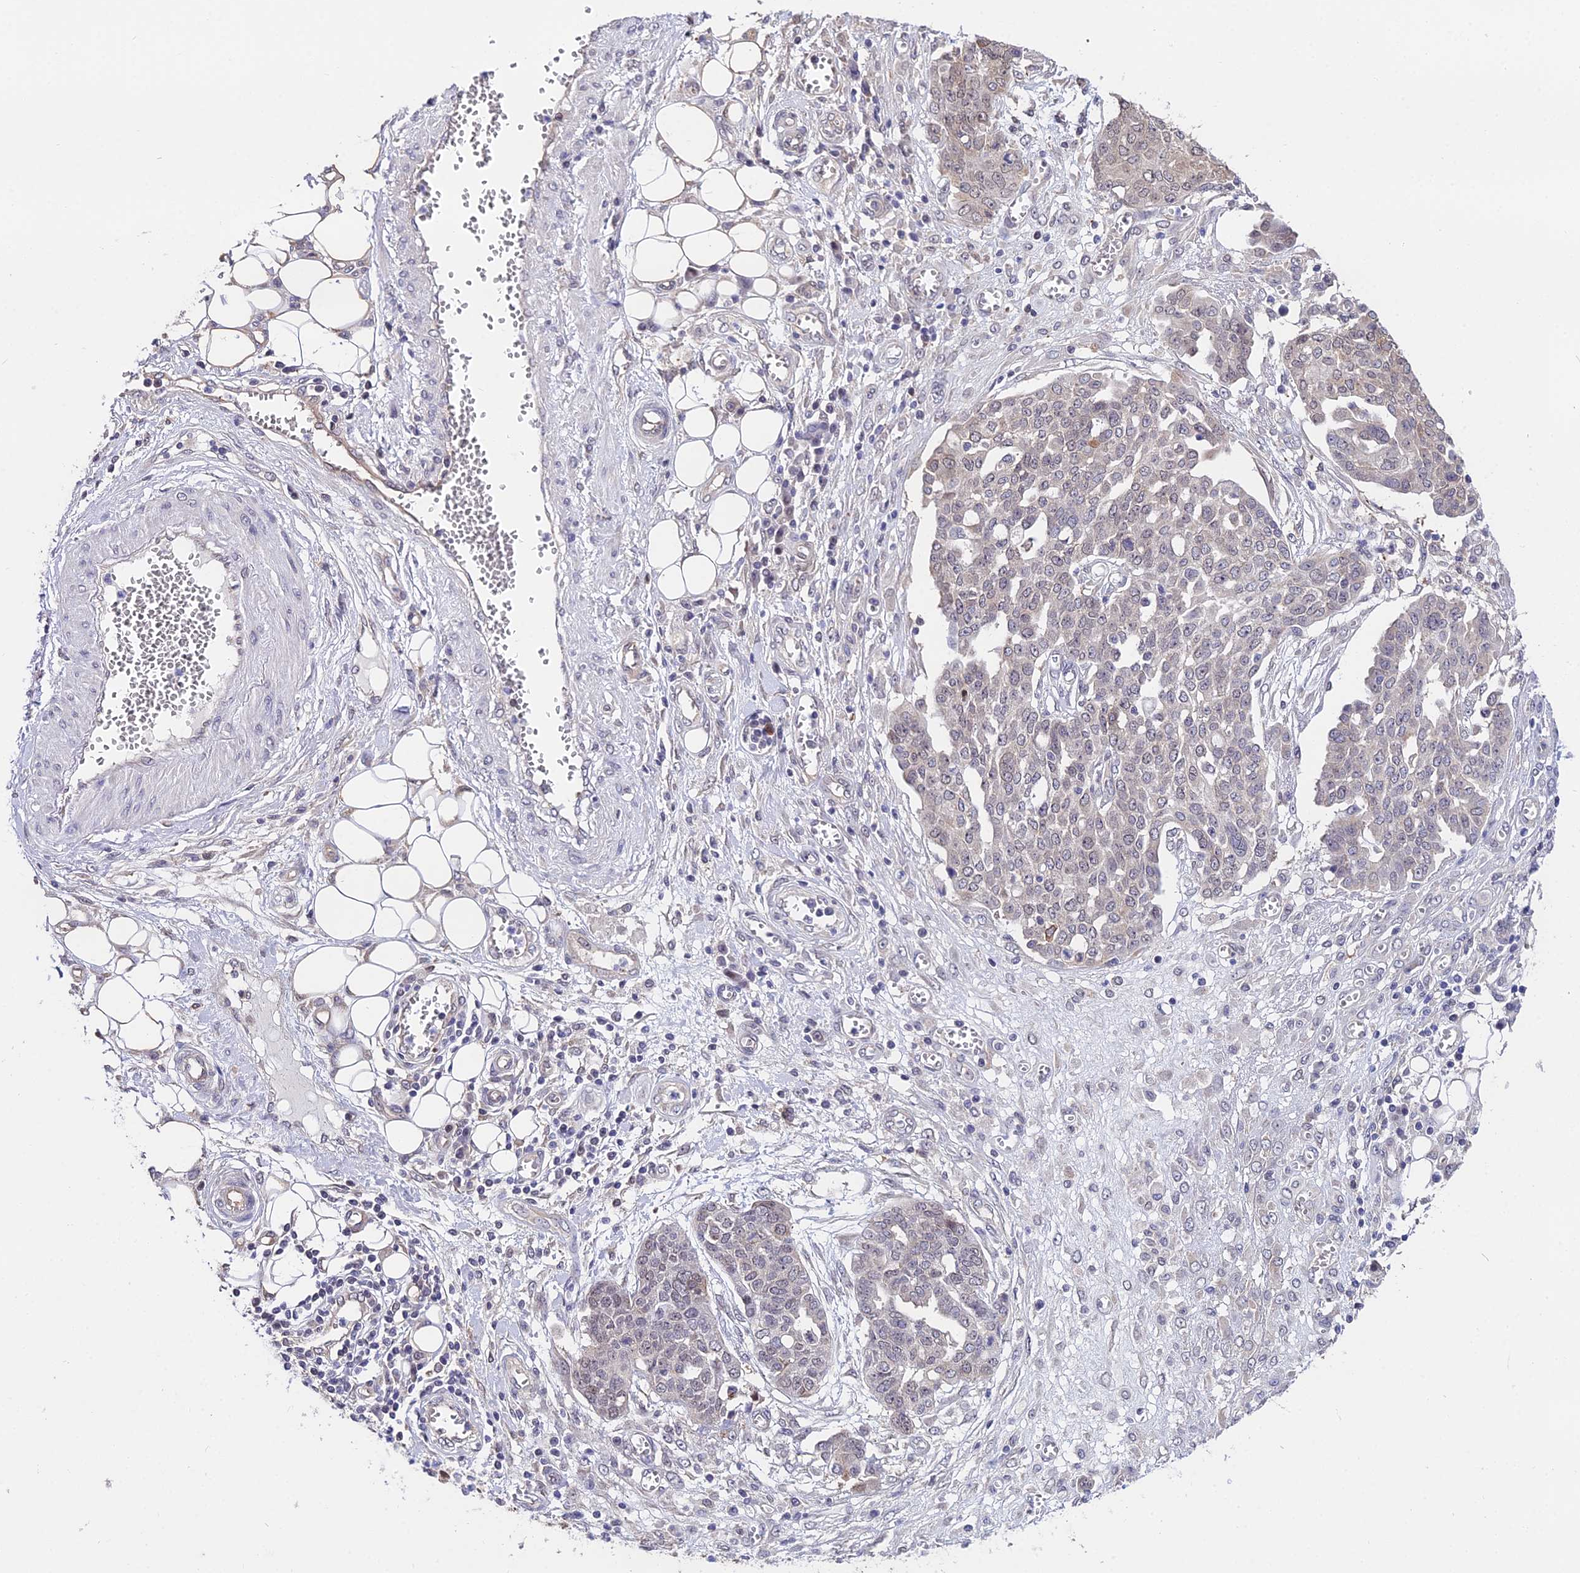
{"staining": {"intensity": "negative", "quantity": "none", "location": "none"}, "tissue": "ovarian cancer", "cell_type": "Tumor cells", "image_type": "cancer", "snomed": [{"axis": "morphology", "description": "Cystadenocarcinoma, serous, NOS"}, {"axis": "topography", "description": "Soft tissue"}, {"axis": "topography", "description": "Ovary"}], "caption": "A high-resolution micrograph shows immunohistochemistry (IHC) staining of ovarian serous cystadenocarcinoma, which displays no significant positivity in tumor cells.", "gene": "INPP4A", "patient": {"sex": "female", "age": 57}}